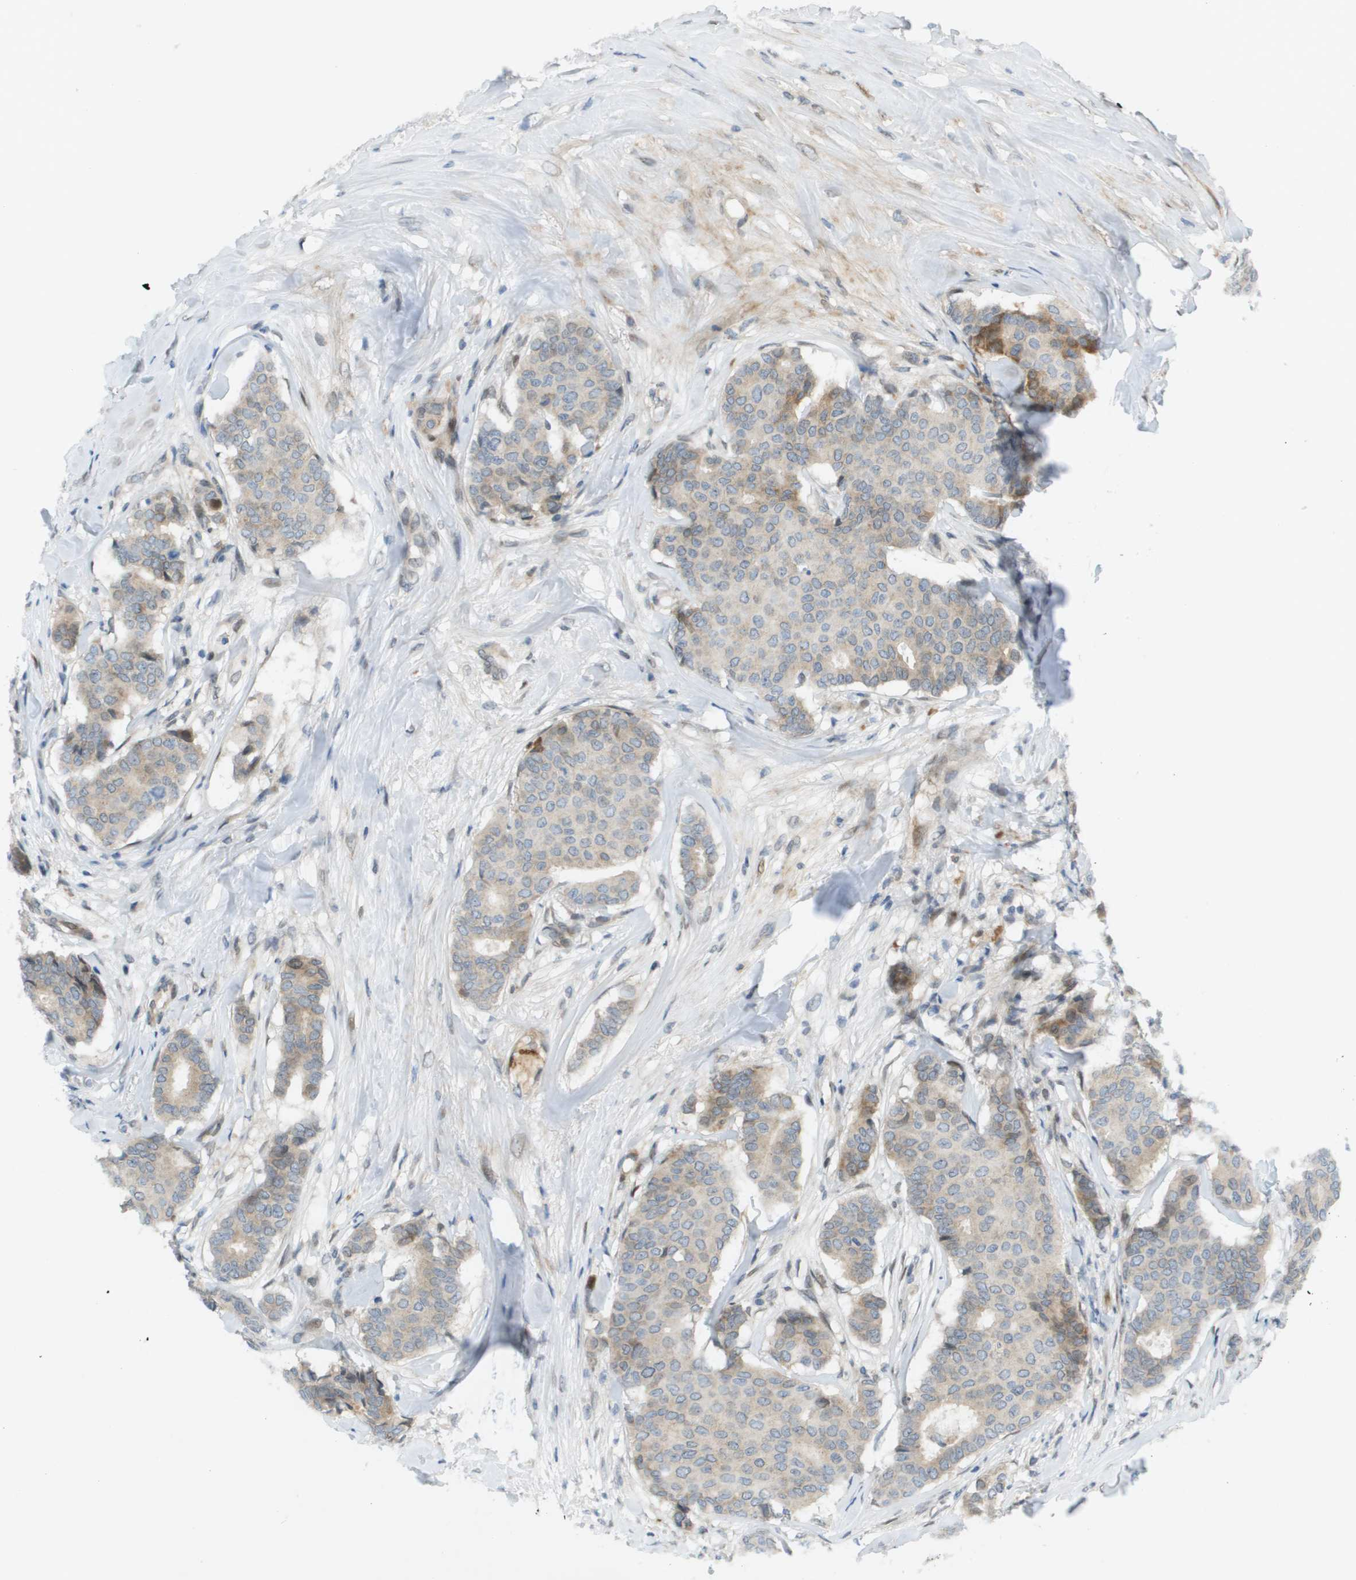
{"staining": {"intensity": "weak", "quantity": ">75%", "location": "cytoplasmic/membranous,nuclear"}, "tissue": "breast cancer", "cell_type": "Tumor cells", "image_type": "cancer", "snomed": [{"axis": "morphology", "description": "Duct carcinoma"}, {"axis": "topography", "description": "Breast"}], "caption": "High-power microscopy captured an immunohistochemistry photomicrograph of breast cancer (invasive ductal carcinoma), revealing weak cytoplasmic/membranous and nuclear positivity in approximately >75% of tumor cells. The staining was performed using DAB (3,3'-diaminobenzidine) to visualize the protein expression in brown, while the nuclei were stained in blue with hematoxylin (Magnification: 20x).", "gene": "CACNB4", "patient": {"sex": "female", "age": 75}}